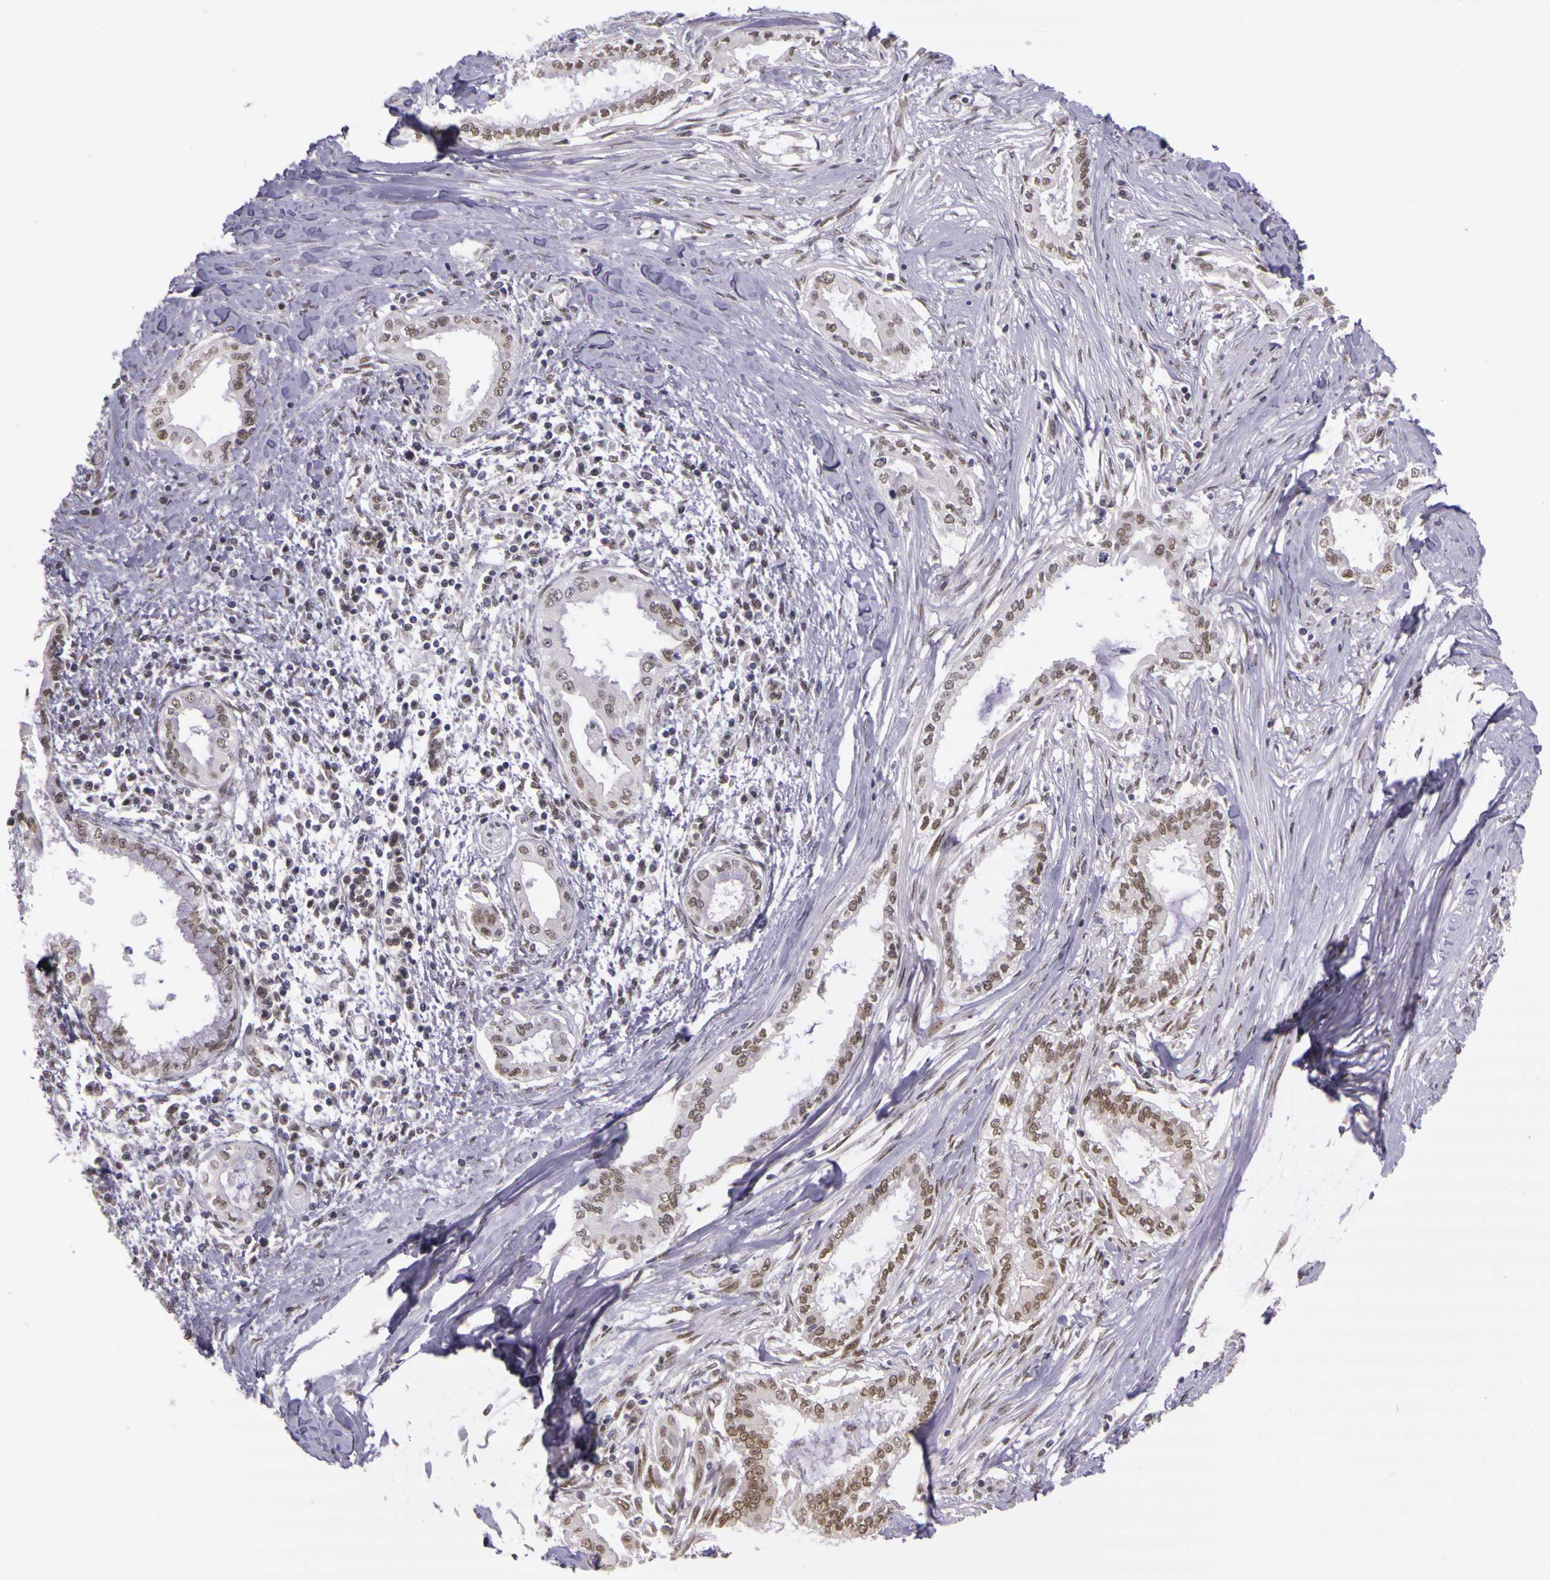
{"staining": {"intensity": "weak", "quantity": ">75%", "location": "nuclear"}, "tissue": "pancreatic cancer", "cell_type": "Tumor cells", "image_type": "cancer", "snomed": [{"axis": "morphology", "description": "Adenocarcinoma, NOS"}, {"axis": "topography", "description": "Pancreas"}], "caption": "DAB immunohistochemical staining of pancreatic cancer reveals weak nuclear protein expression in about >75% of tumor cells.", "gene": "WDR13", "patient": {"sex": "female", "age": 64}}